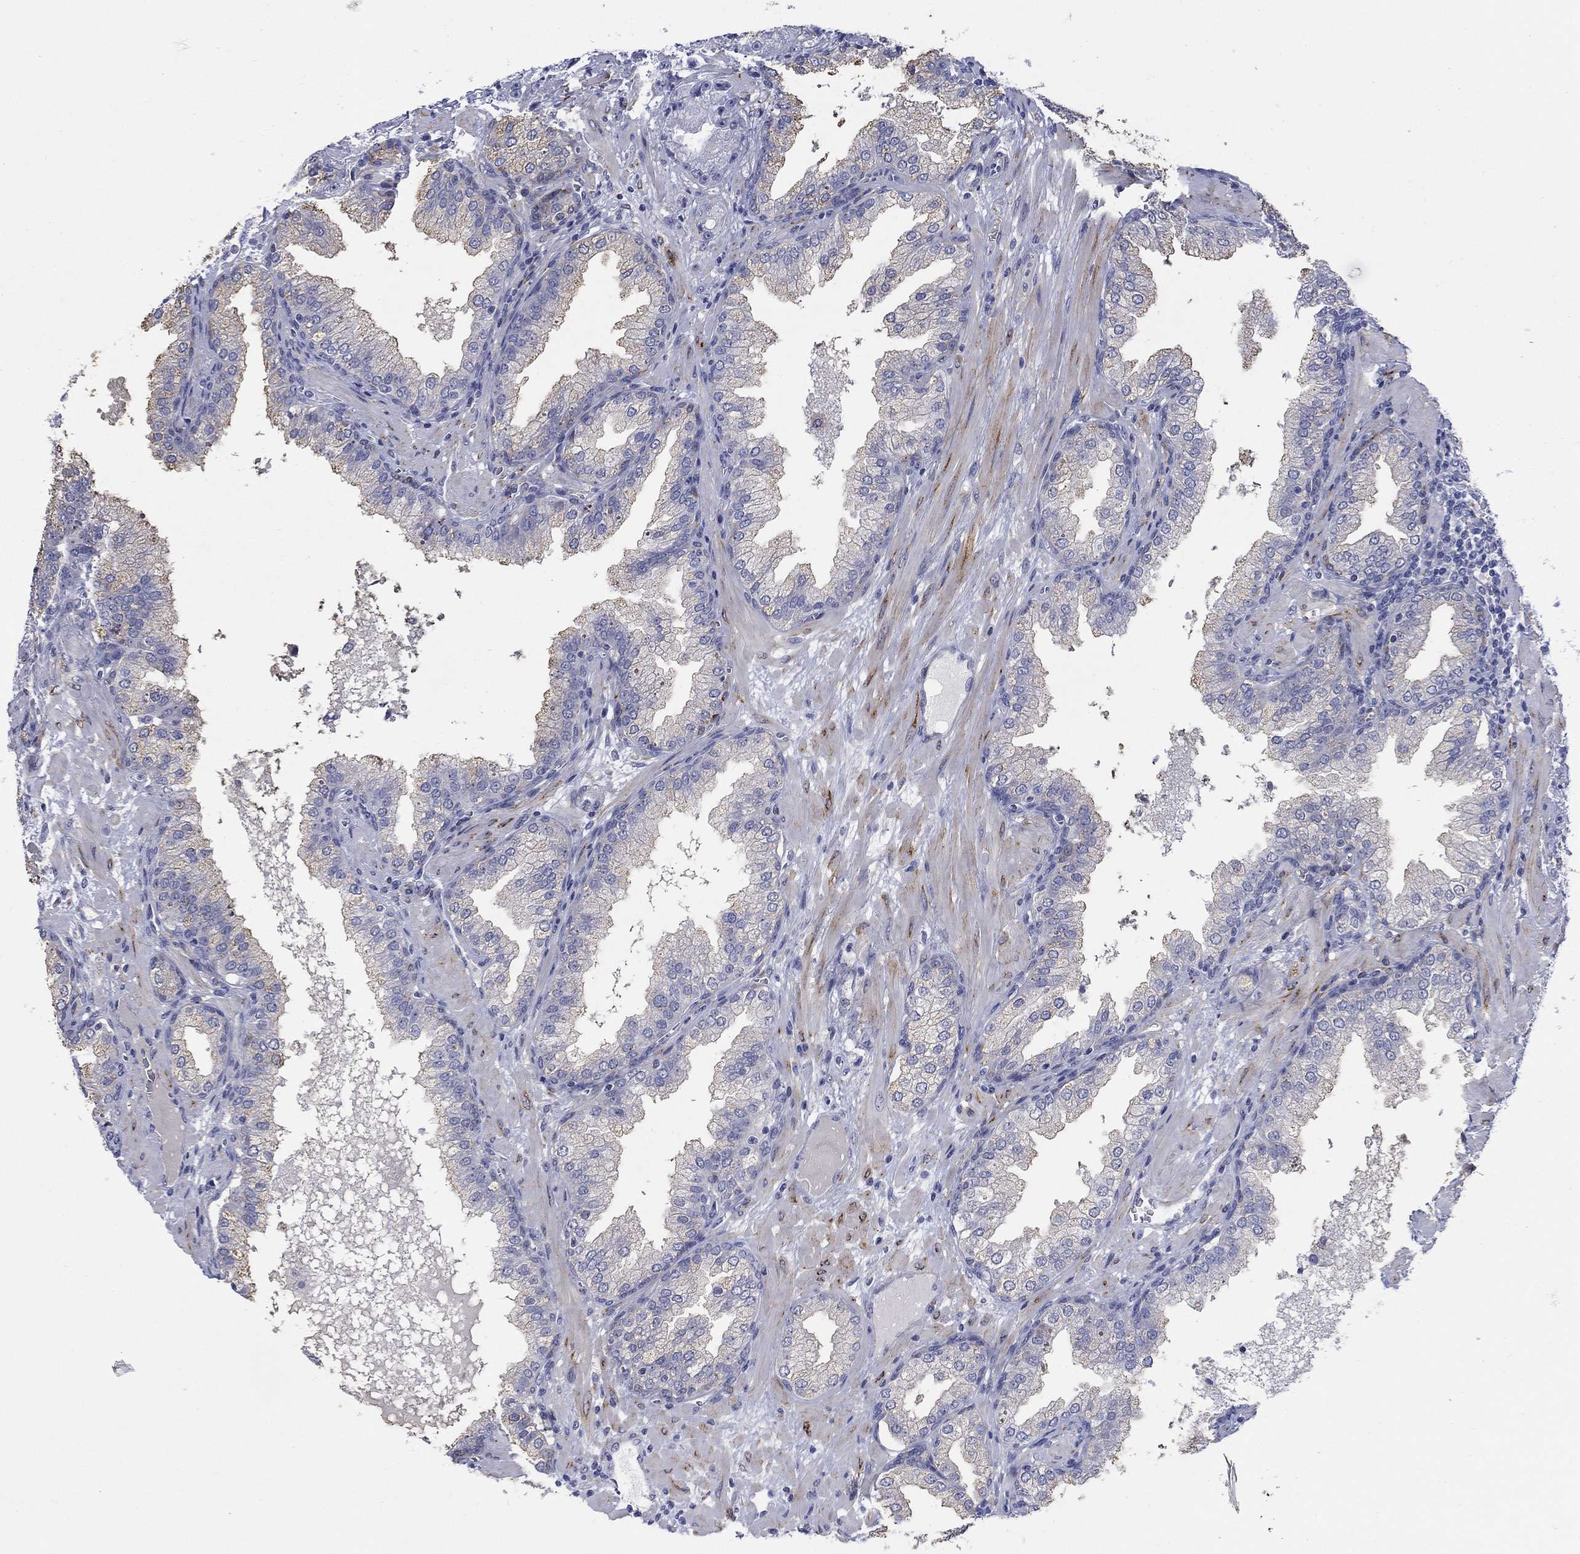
{"staining": {"intensity": "negative", "quantity": "none", "location": "none"}, "tissue": "prostate cancer", "cell_type": "Tumor cells", "image_type": "cancer", "snomed": [{"axis": "morphology", "description": "Adenocarcinoma, Low grade"}, {"axis": "topography", "description": "Prostate"}], "caption": "This is a image of IHC staining of adenocarcinoma (low-grade) (prostate), which shows no expression in tumor cells.", "gene": "PTPRZ1", "patient": {"sex": "male", "age": 62}}